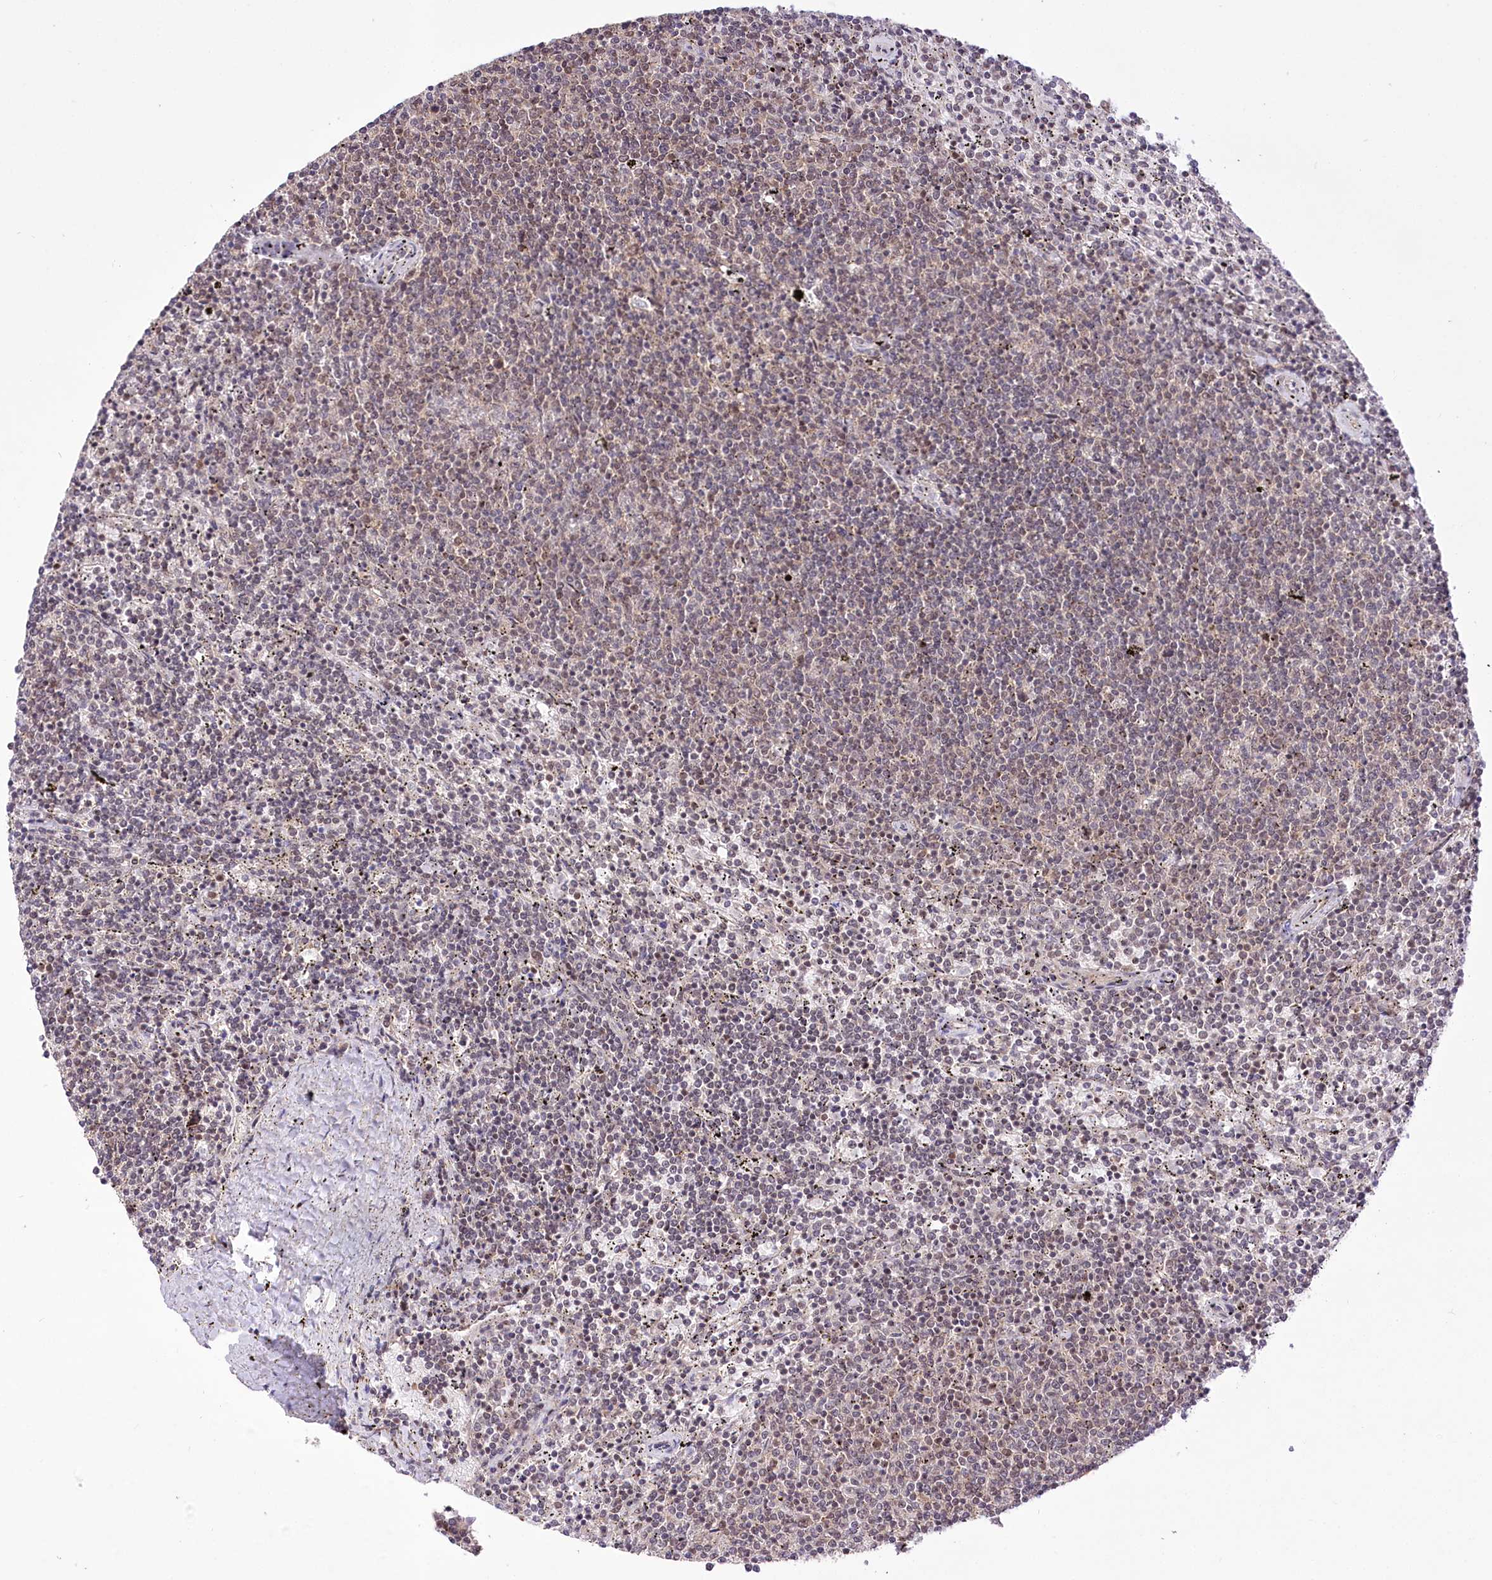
{"staining": {"intensity": "negative", "quantity": "none", "location": "none"}, "tissue": "lymphoma", "cell_type": "Tumor cells", "image_type": "cancer", "snomed": [{"axis": "morphology", "description": "Malignant lymphoma, non-Hodgkin's type, Low grade"}, {"axis": "topography", "description": "Spleen"}], "caption": "Immunohistochemical staining of human lymphoma shows no significant positivity in tumor cells.", "gene": "ZMAT2", "patient": {"sex": "female", "age": 50}}